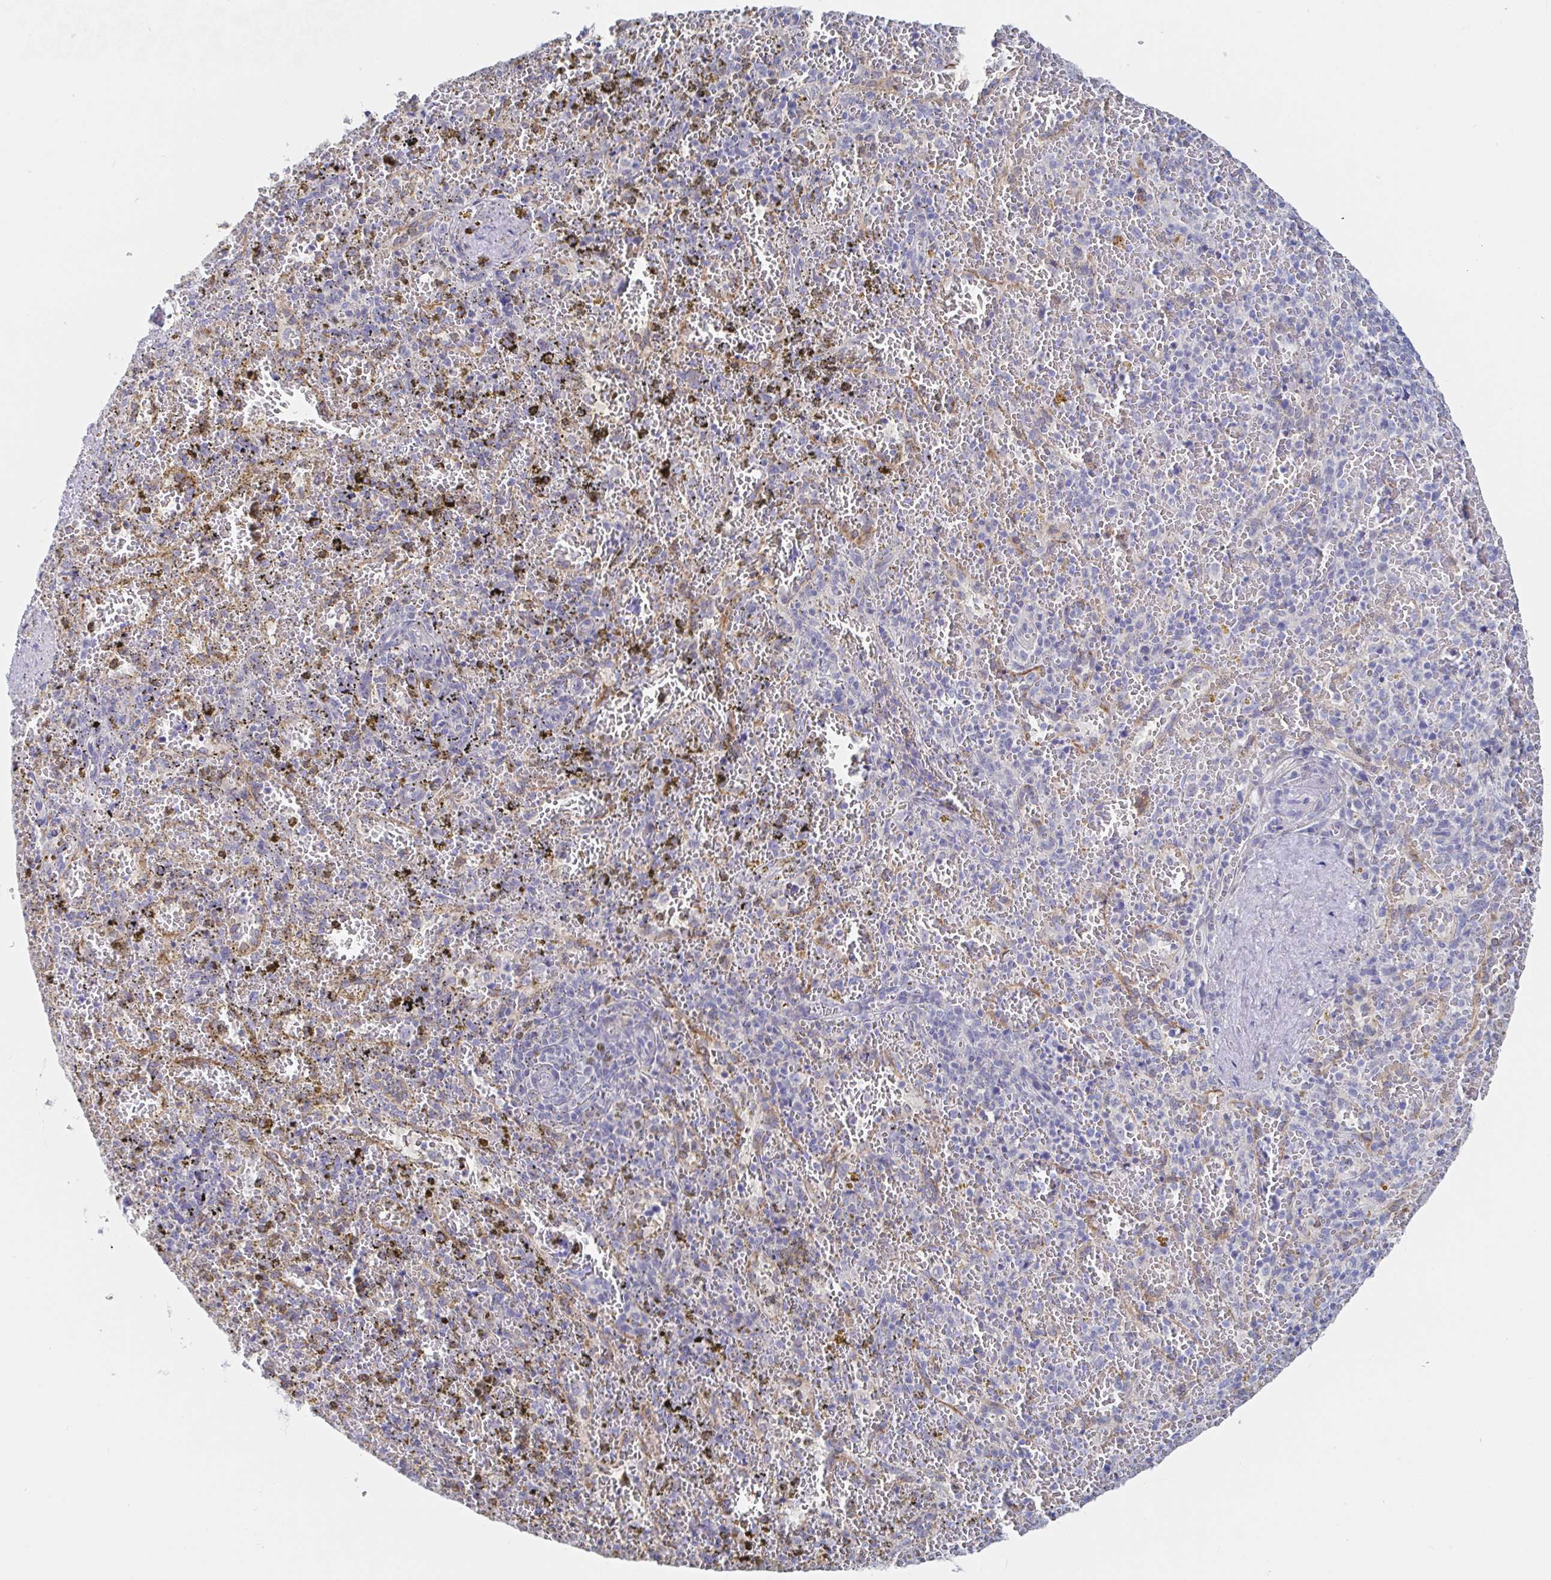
{"staining": {"intensity": "negative", "quantity": "none", "location": "none"}, "tissue": "spleen", "cell_type": "Cells in red pulp", "image_type": "normal", "snomed": [{"axis": "morphology", "description": "Normal tissue, NOS"}, {"axis": "topography", "description": "Spleen"}], "caption": "A photomicrograph of spleen stained for a protein exhibits no brown staining in cells in red pulp. The staining was performed using DAB (3,3'-diaminobenzidine) to visualize the protein expression in brown, while the nuclei were stained in blue with hematoxylin (Magnification: 20x).", "gene": "ZNF100", "patient": {"sex": "female", "age": 50}}